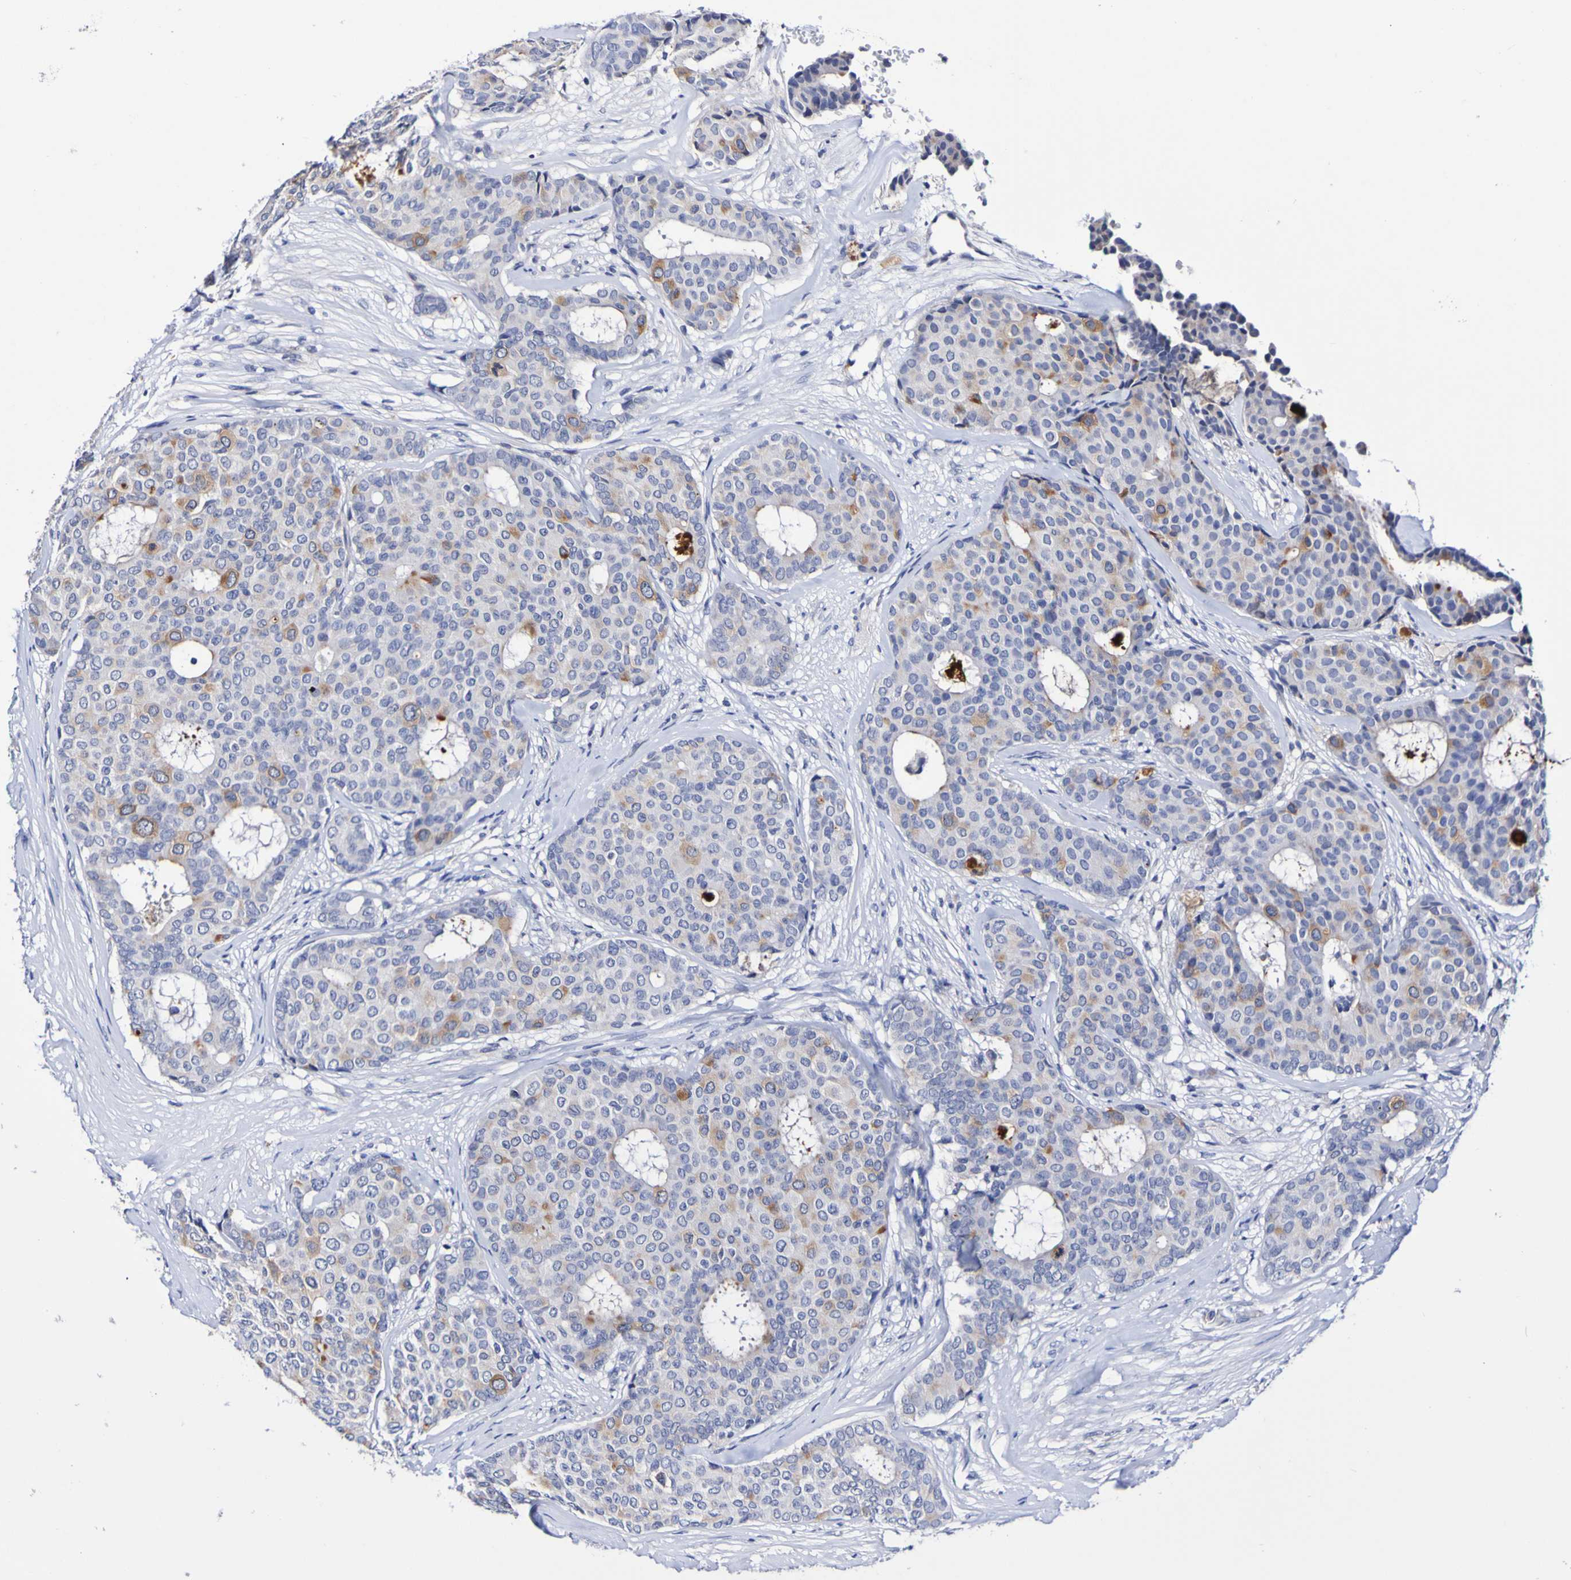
{"staining": {"intensity": "moderate", "quantity": "<25%", "location": "cytoplasmic/membranous"}, "tissue": "breast cancer", "cell_type": "Tumor cells", "image_type": "cancer", "snomed": [{"axis": "morphology", "description": "Duct carcinoma"}, {"axis": "topography", "description": "Breast"}], "caption": "The micrograph displays a brown stain indicating the presence of a protein in the cytoplasmic/membranous of tumor cells in breast cancer.", "gene": "ACVR1C", "patient": {"sex": "female", "age": 75}}